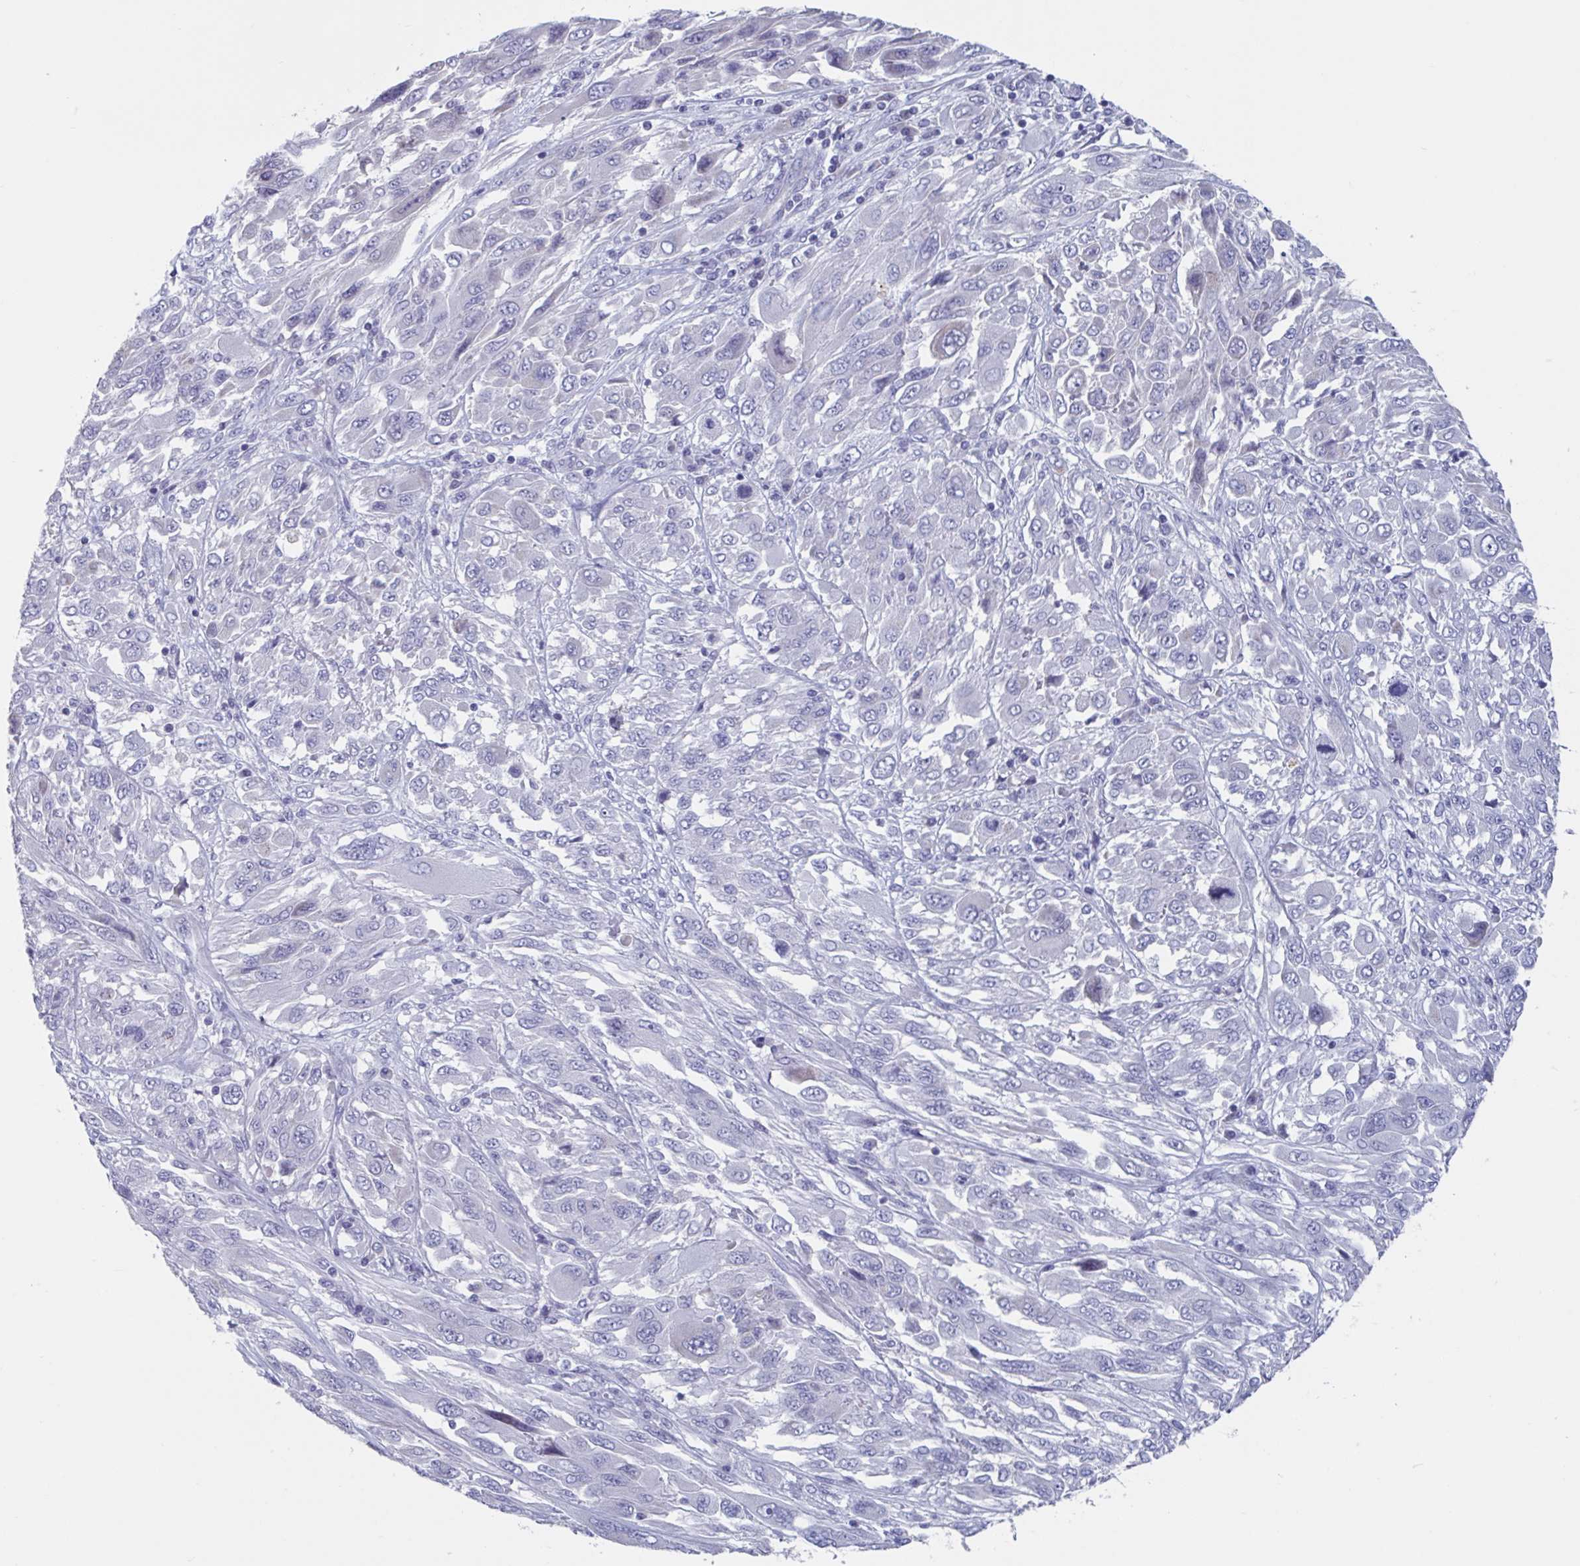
{"staining": {"intensity": "negative", "quantity": "none", "location": "none"}, "tissue": "melanoma", "cell_type": "Tumor cells", "image_type": "cancer", "snomed": [{"axis": "morphology", "description": "Malignant melanoma, NOS"}, {"axis": "topography", "description": "Skin"}], "caption": "Protein analysis of melanoma reveals no significant expression in tumor cells.", "gene": "NDUFC2", "patient": {"sex": "female", "age": 91}}